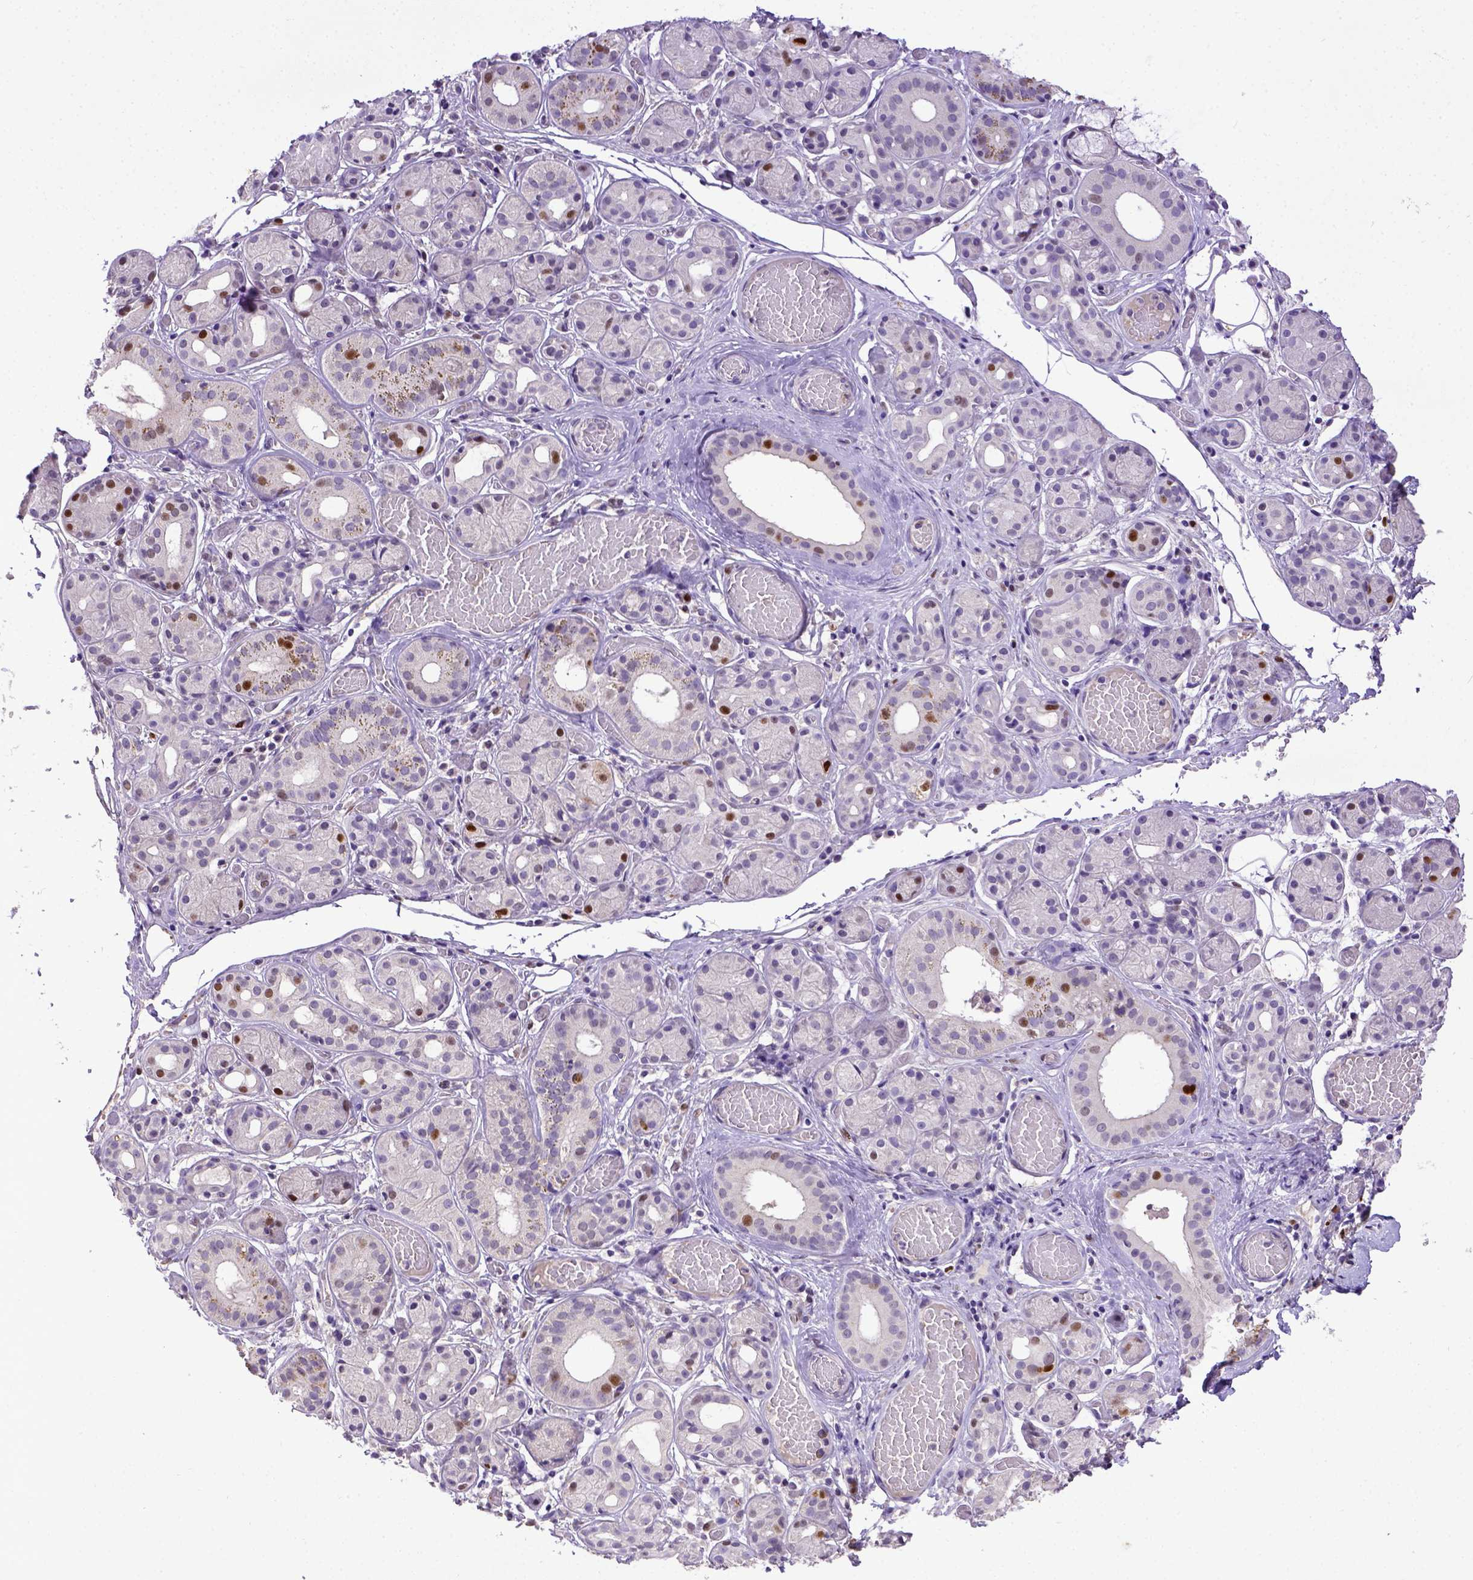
{"staining": {"intensity": "negative", "quantity": "none", "location": "none"}, "tissue": "salivary gland", "cell_type": "Glandular cells", "image_type": "normal", "snomed": [{"axis": "morphology", "description": "Normal tissue, NOS"}, {"axis": "topography", "description": "Salivary gland"}, {"axis": "topography", "description": "Peripheral nerve tissue"}], "caption": "Immunohistochemistry histopathology image of normal salivary gland stained for a protein (brown), which displays no staining in glandular cells. The staining was performed using DAB (3,3'-diaminobenzidine) to visualize the protein expression in brown, while the nuclei were stained in blue with hematoxylin (Magnification: 20x).", "gene": "CDKN1A", "patient": {"sex": "male", "age": 71}}